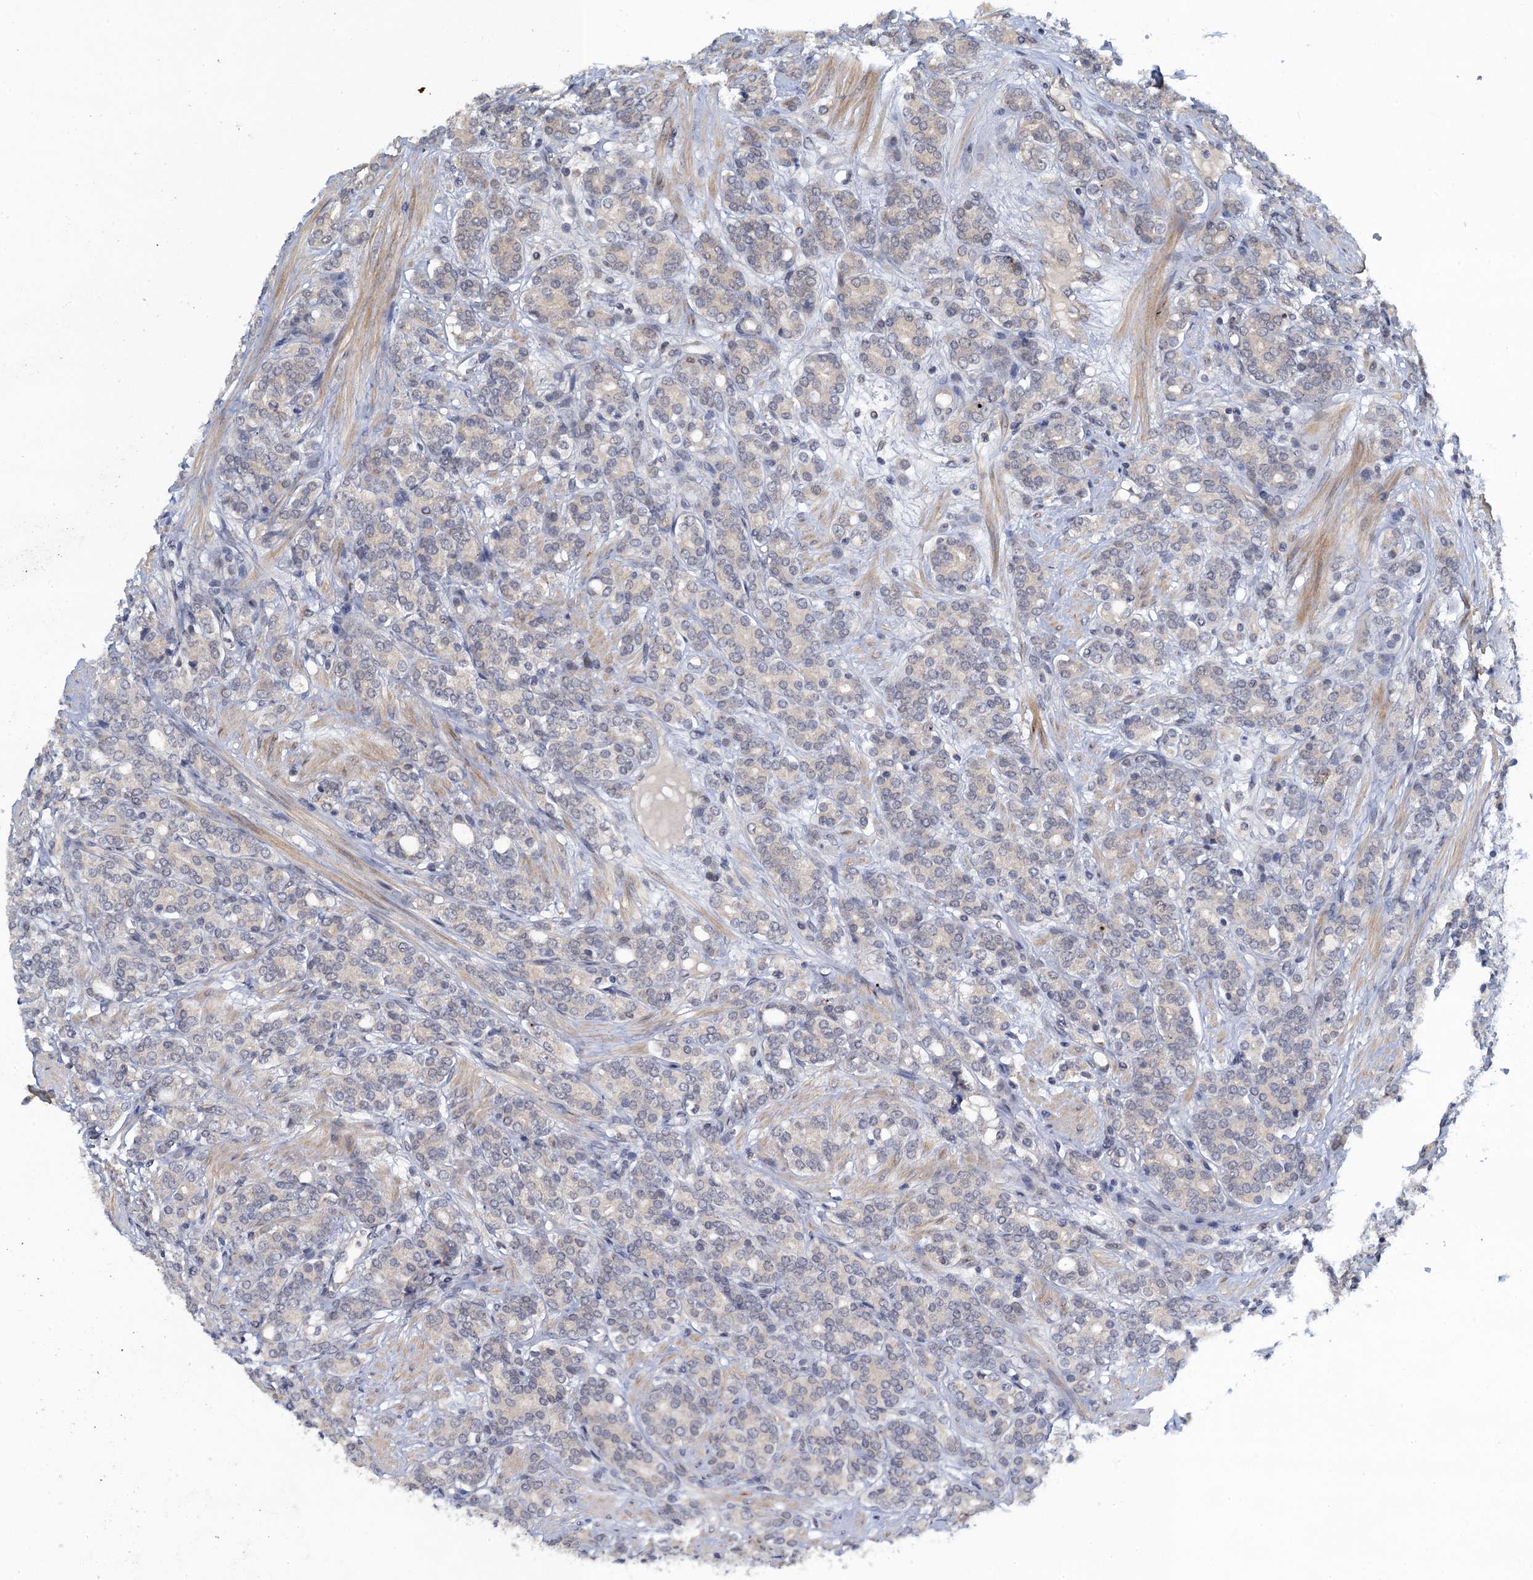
{"staining": {"intensity": "negative", "quantity": "none", "location": "none"}, "tissue": "prostate cancer", "cell_type": "Tumor cells", "image_type": "cancer", "snomed": [{"axis": "morphology", "description": "Adenocarcinoma, High grade"}, {"axis": "topography", "description": "Prostate"}], "caption": "IHC of prostate cancer demonstrates no staining in tumor cells. (IHC, brightfield microscopy, high magnification).", "gene": "MRFAP1", "patient": {"sex": "male", "age": 62}}